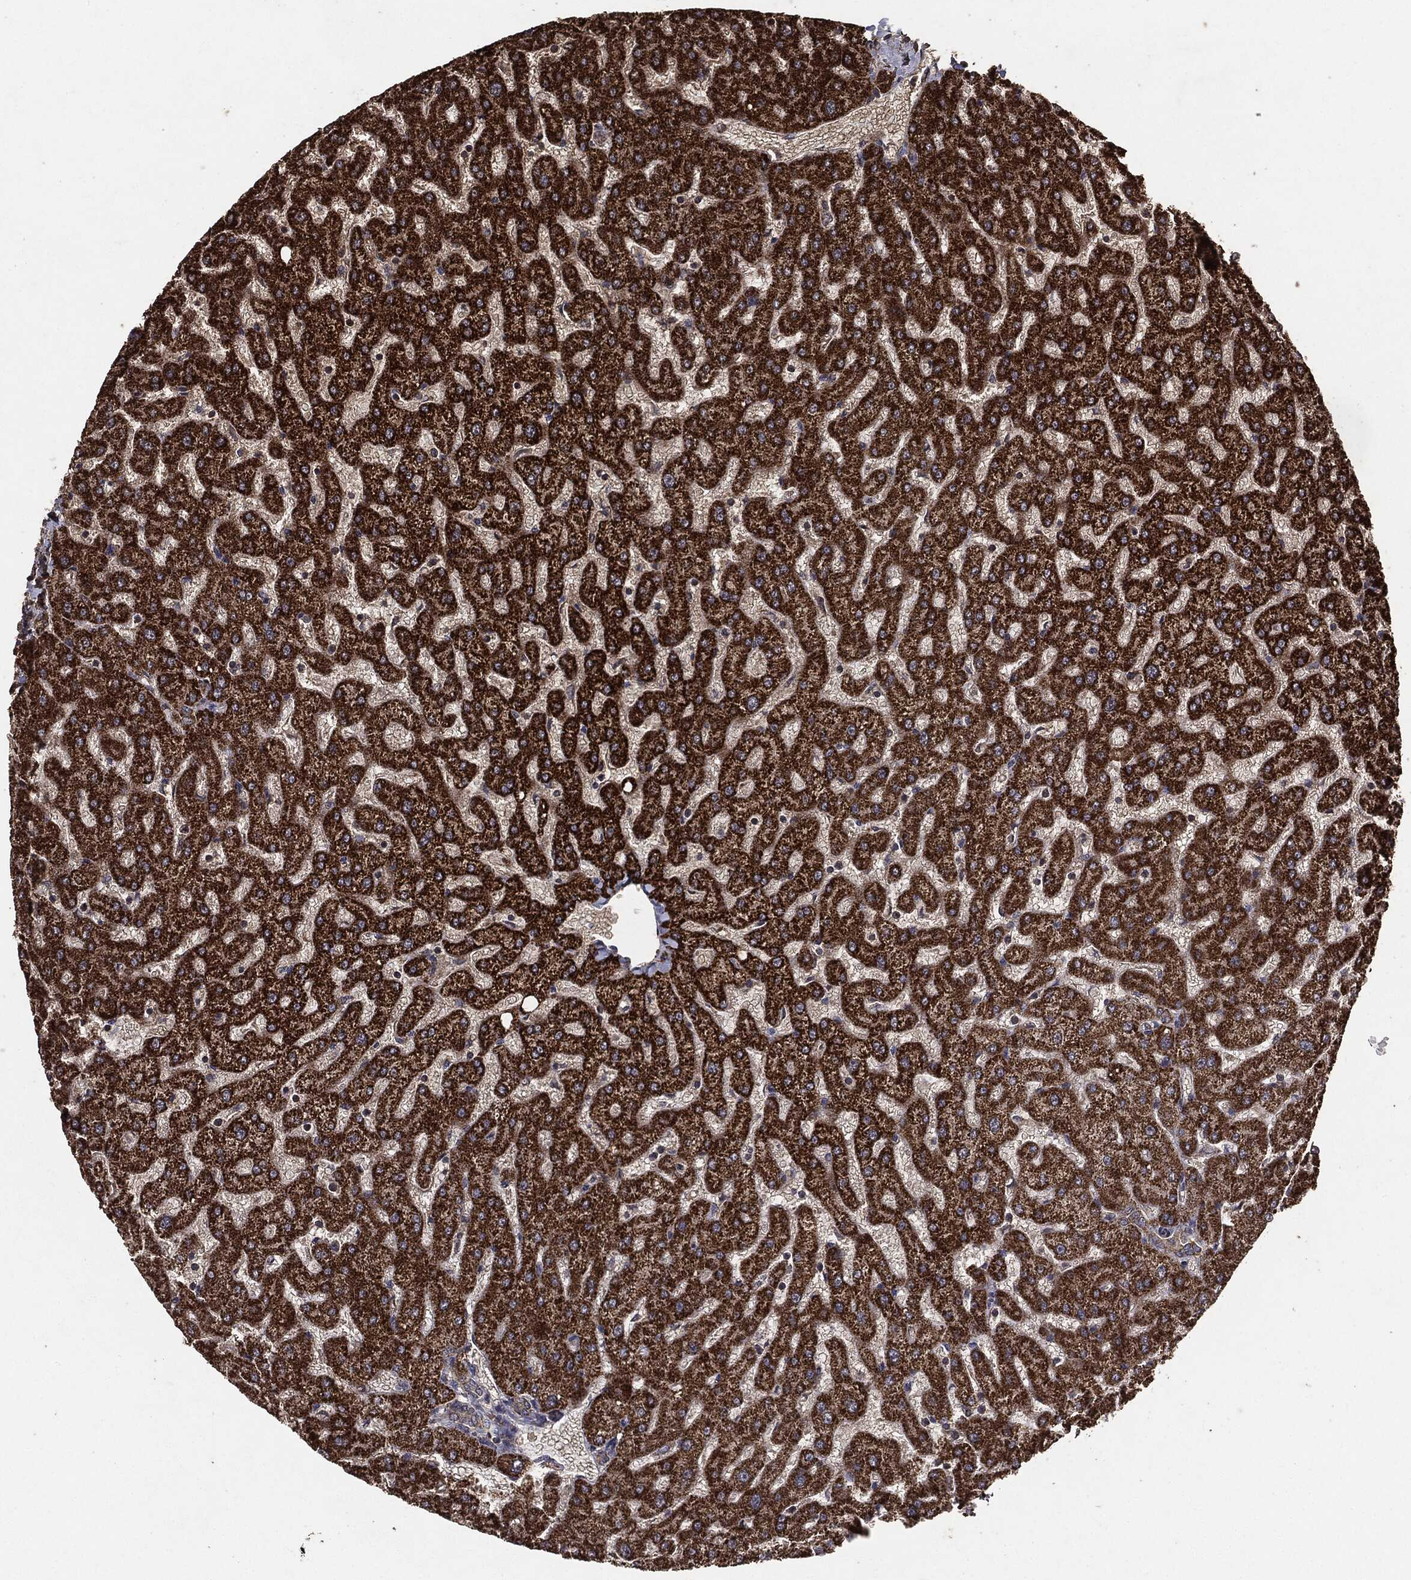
{"staining": {"intensity": "weak", "quantity": ">75%", "location": "cytoplasmic/membranous"}, "tissue": "liver", "cell_type": "Cholangiocytes", "image_type": "normal", "snomed": [{"axis": "morphology", "description": "Normal tissue, NOS"}, {"axis": "topography", "description": "Liver"}], "caption": "Protein expression analysis of normal human liver reveals weak cytoplasmic/membranous staining in about >75% of cholangiocytes.", "gene": "MTOR", "patient": {"sex": "female", "age": 50}}